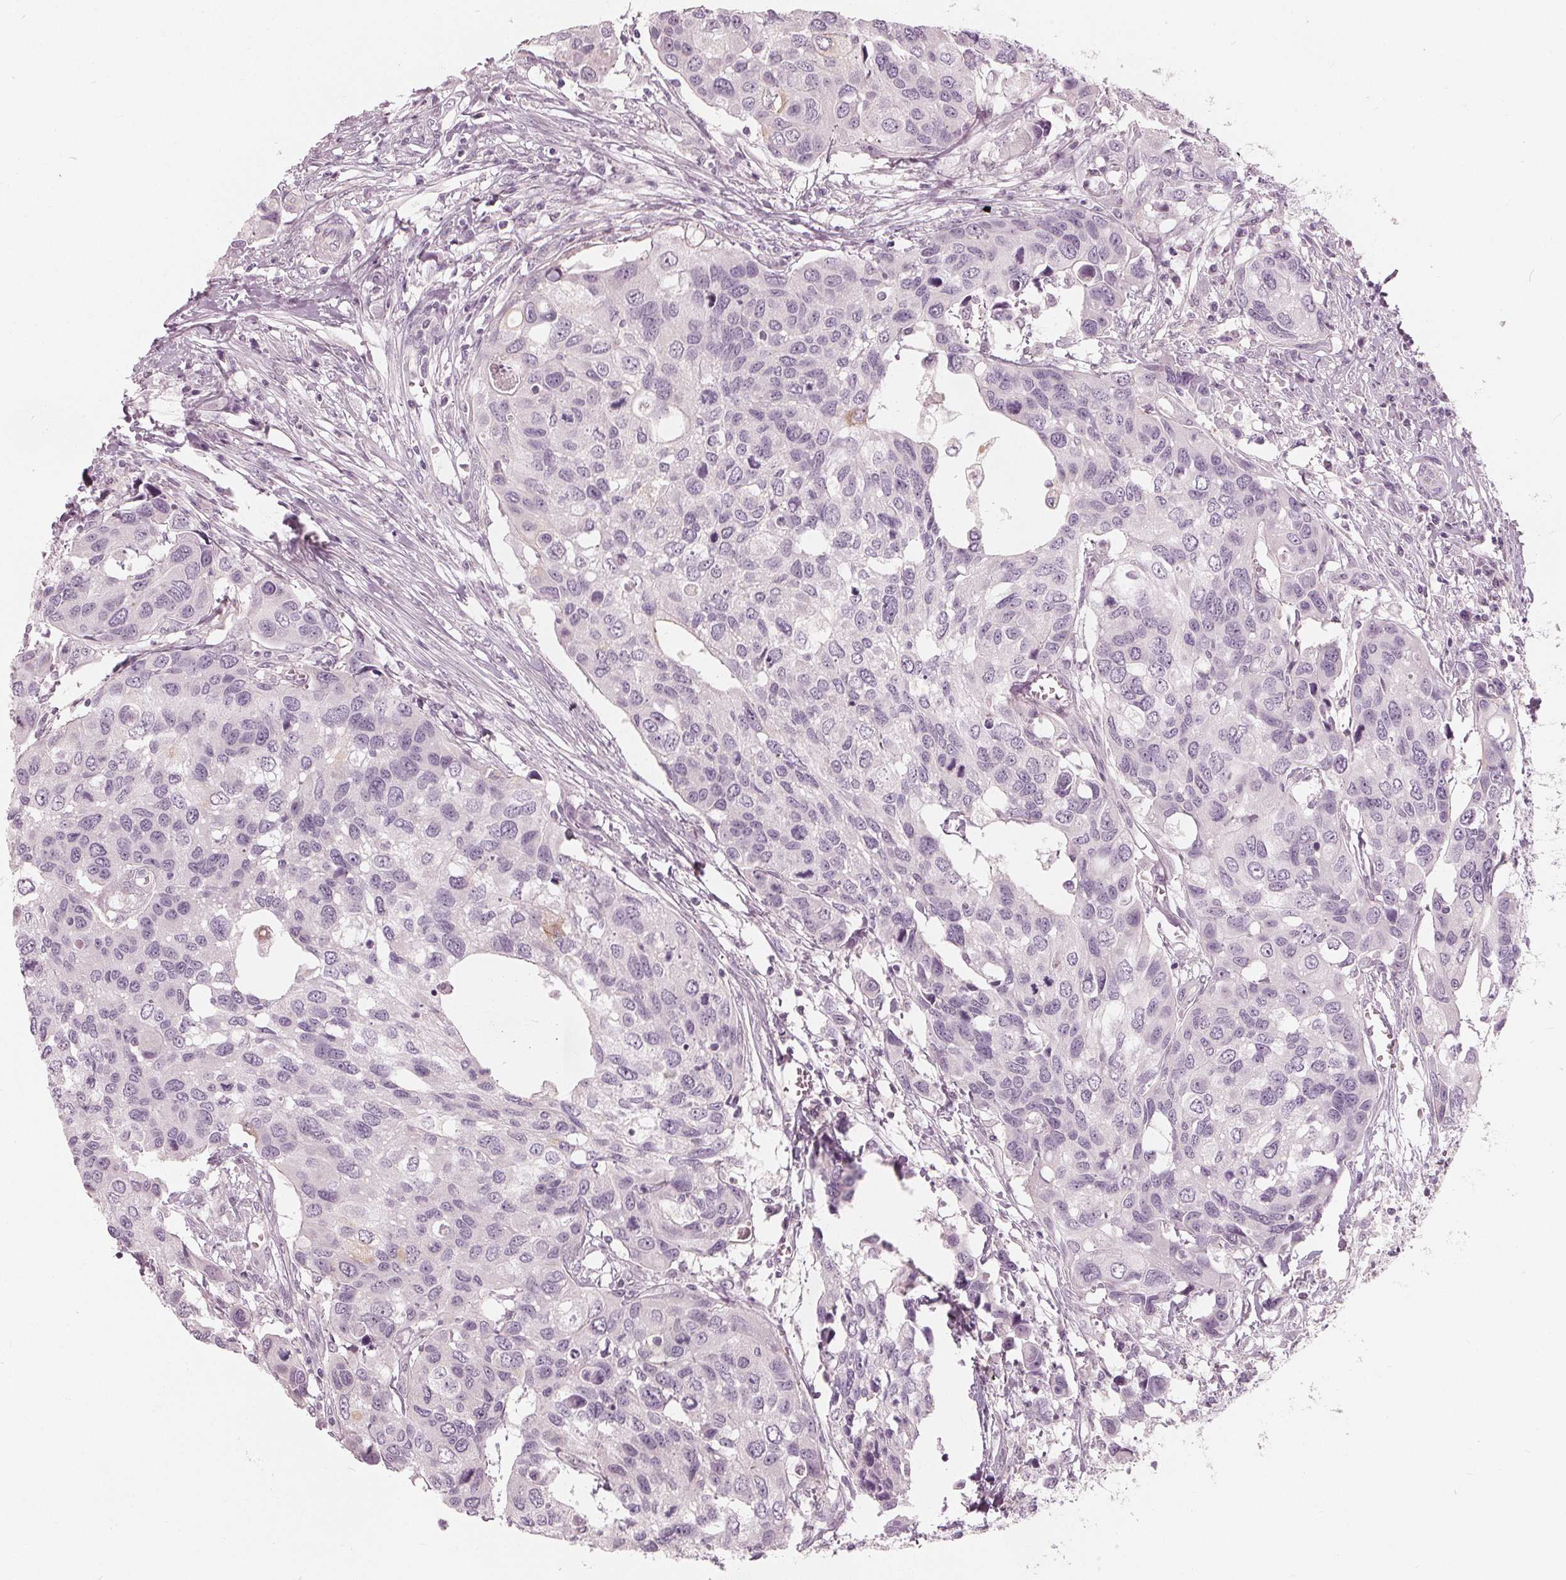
{"staining": {"intensity": "negative", "quantity": "none", "location": "none"}, "tissue": "urothelial cancer", "cell_type": "Tumor cells", "image_type": "cancer", "snomed": [{"axis": "morphology", "description": "Urothelial carcinoma, High grade"}, {"axis": "topography", "description": "Urinary bladder"}], "caption": "Tumor cells show no significant protein expression in urothelial carcinoma (high-grade).", "gene": "SAT2", "patient": {"sex": "male", "age": 60}}